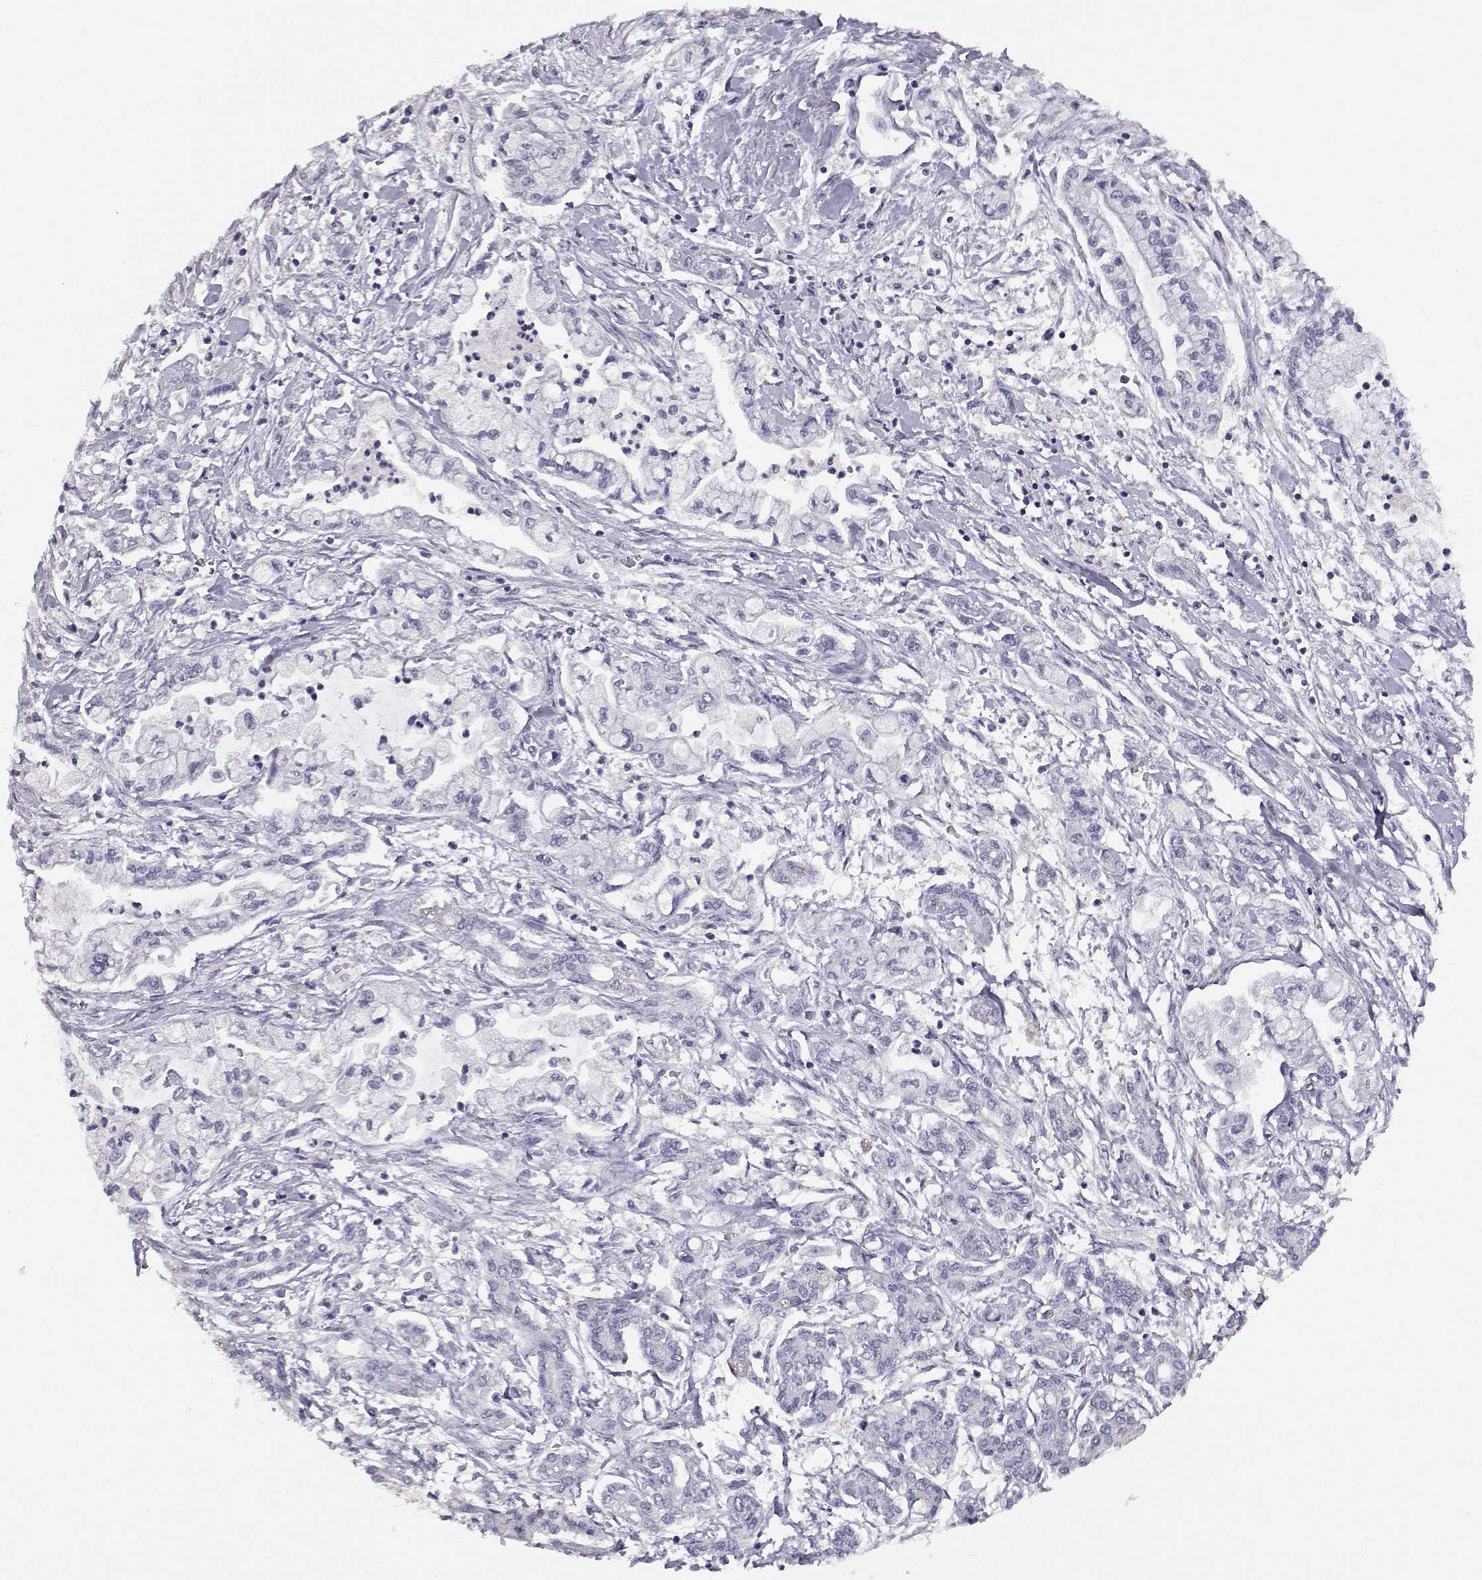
{"staining": {"intensity": "negative", "quantity": "none", "location": "none"}, "tissue": "pancreatic cancer", "cell_type": "Tumor cells", "image_type": "cancer", "snomed": [{"axis": "morphology", "description": "Adenocarcinoma, NOS"}, {"axis": "topography", "description": "Pancreas"}], "caption": "This is a photomicrograph of immunohistochemistry (IHC) staining of pancreatic adenocarcinoma, which shows no expression in tumor cells.", "gene": "AKR1B1", "patient": {"sex": "male", "age": 54}}